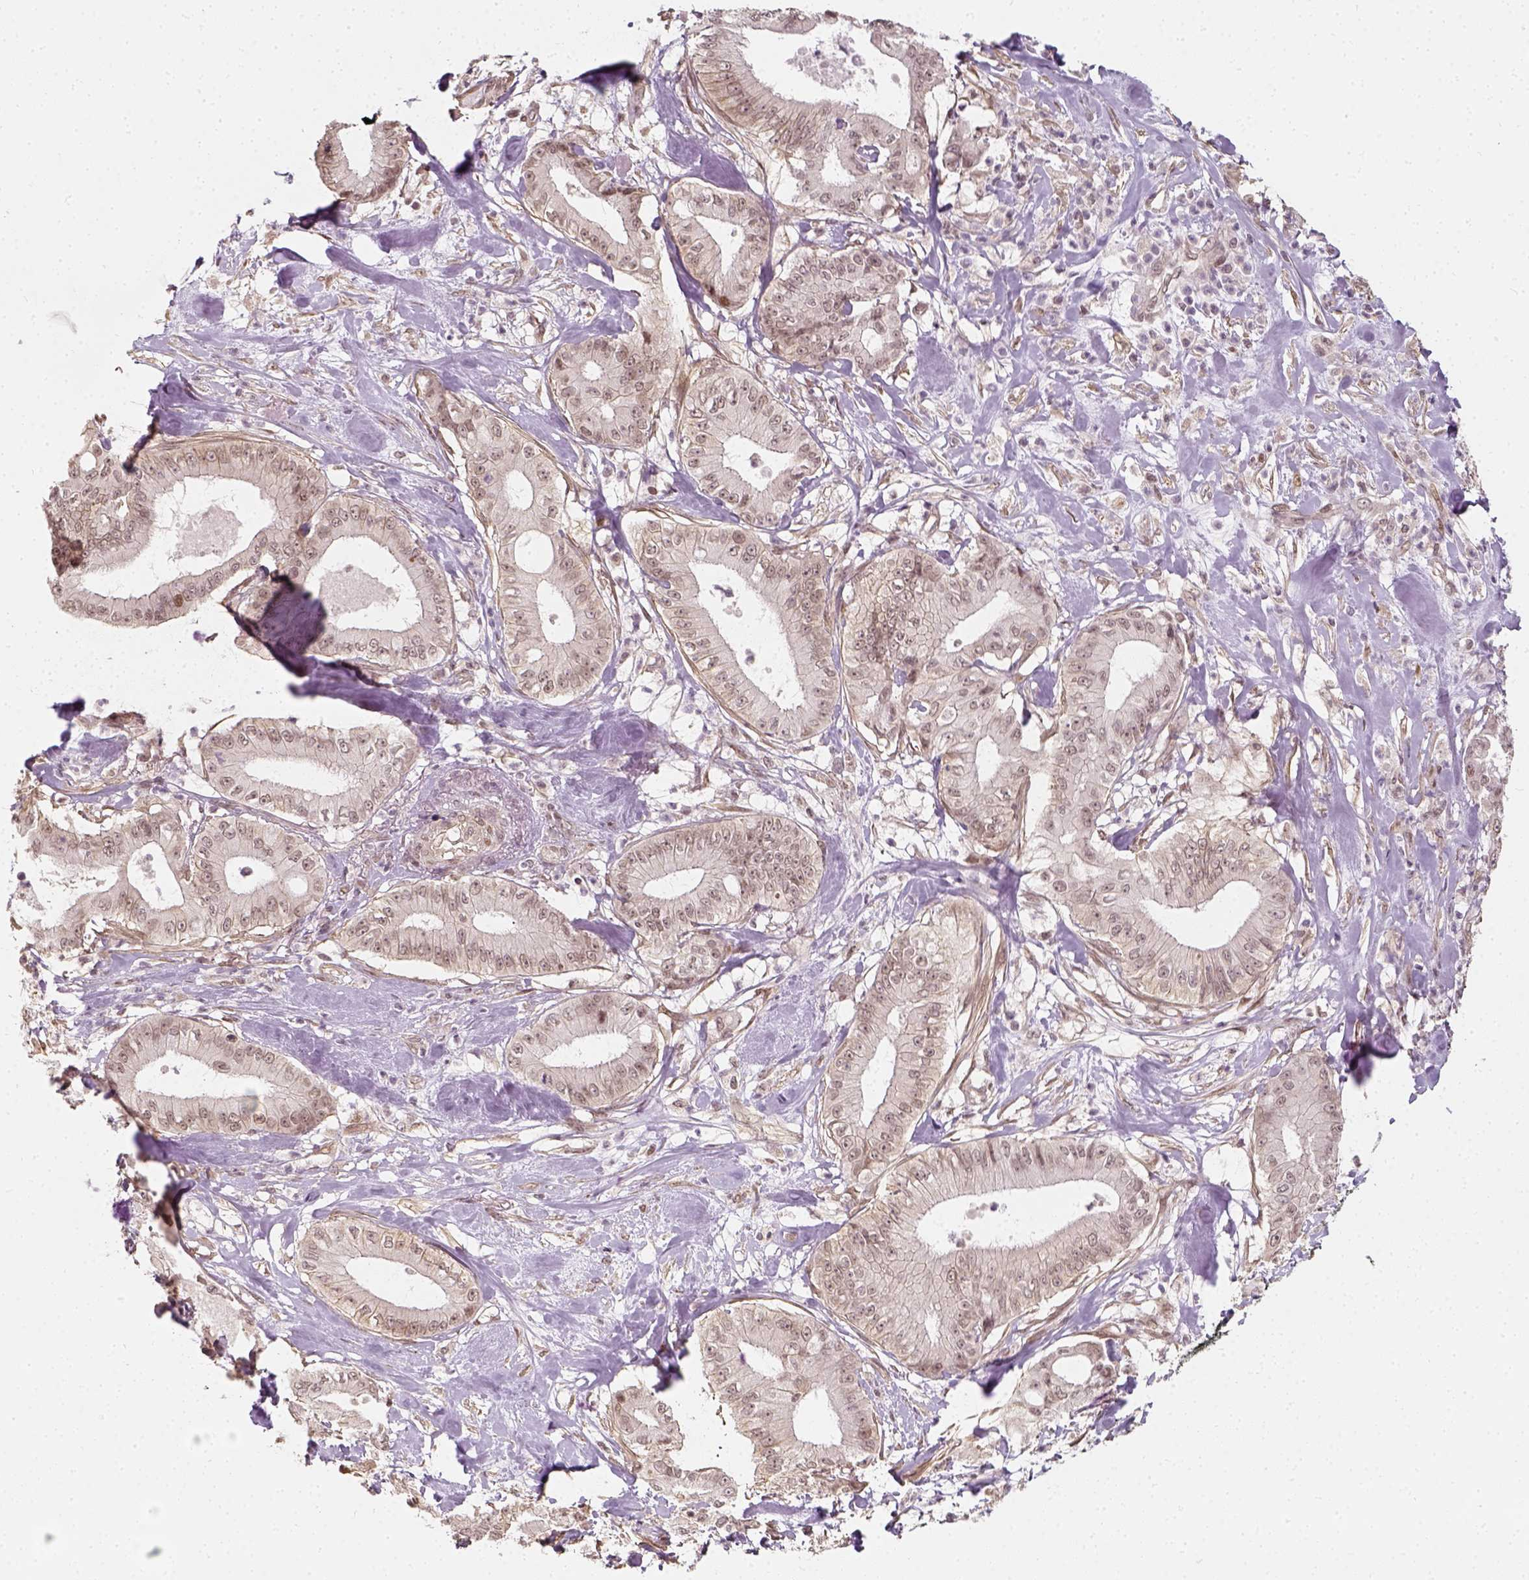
{"staining": {"intensity": "negative", "quantity": "none", "location": "none"}, "tissue": "pancreatic cancer", "cell_type": "Tumor cells", "image_type": "cancer", "snomed": [{"axis": "morphology", "description": "Adenocarcinoma, NOS"}, {"axis": "topography", "description": "Pancreas"}], "caption": "Micrograph shows no protein positivity in tumor cells of adenocarcinoma (pancreatic) tissue.", "gene": "ZMAT3", "patient": {"sex": "male", "age": 71}}